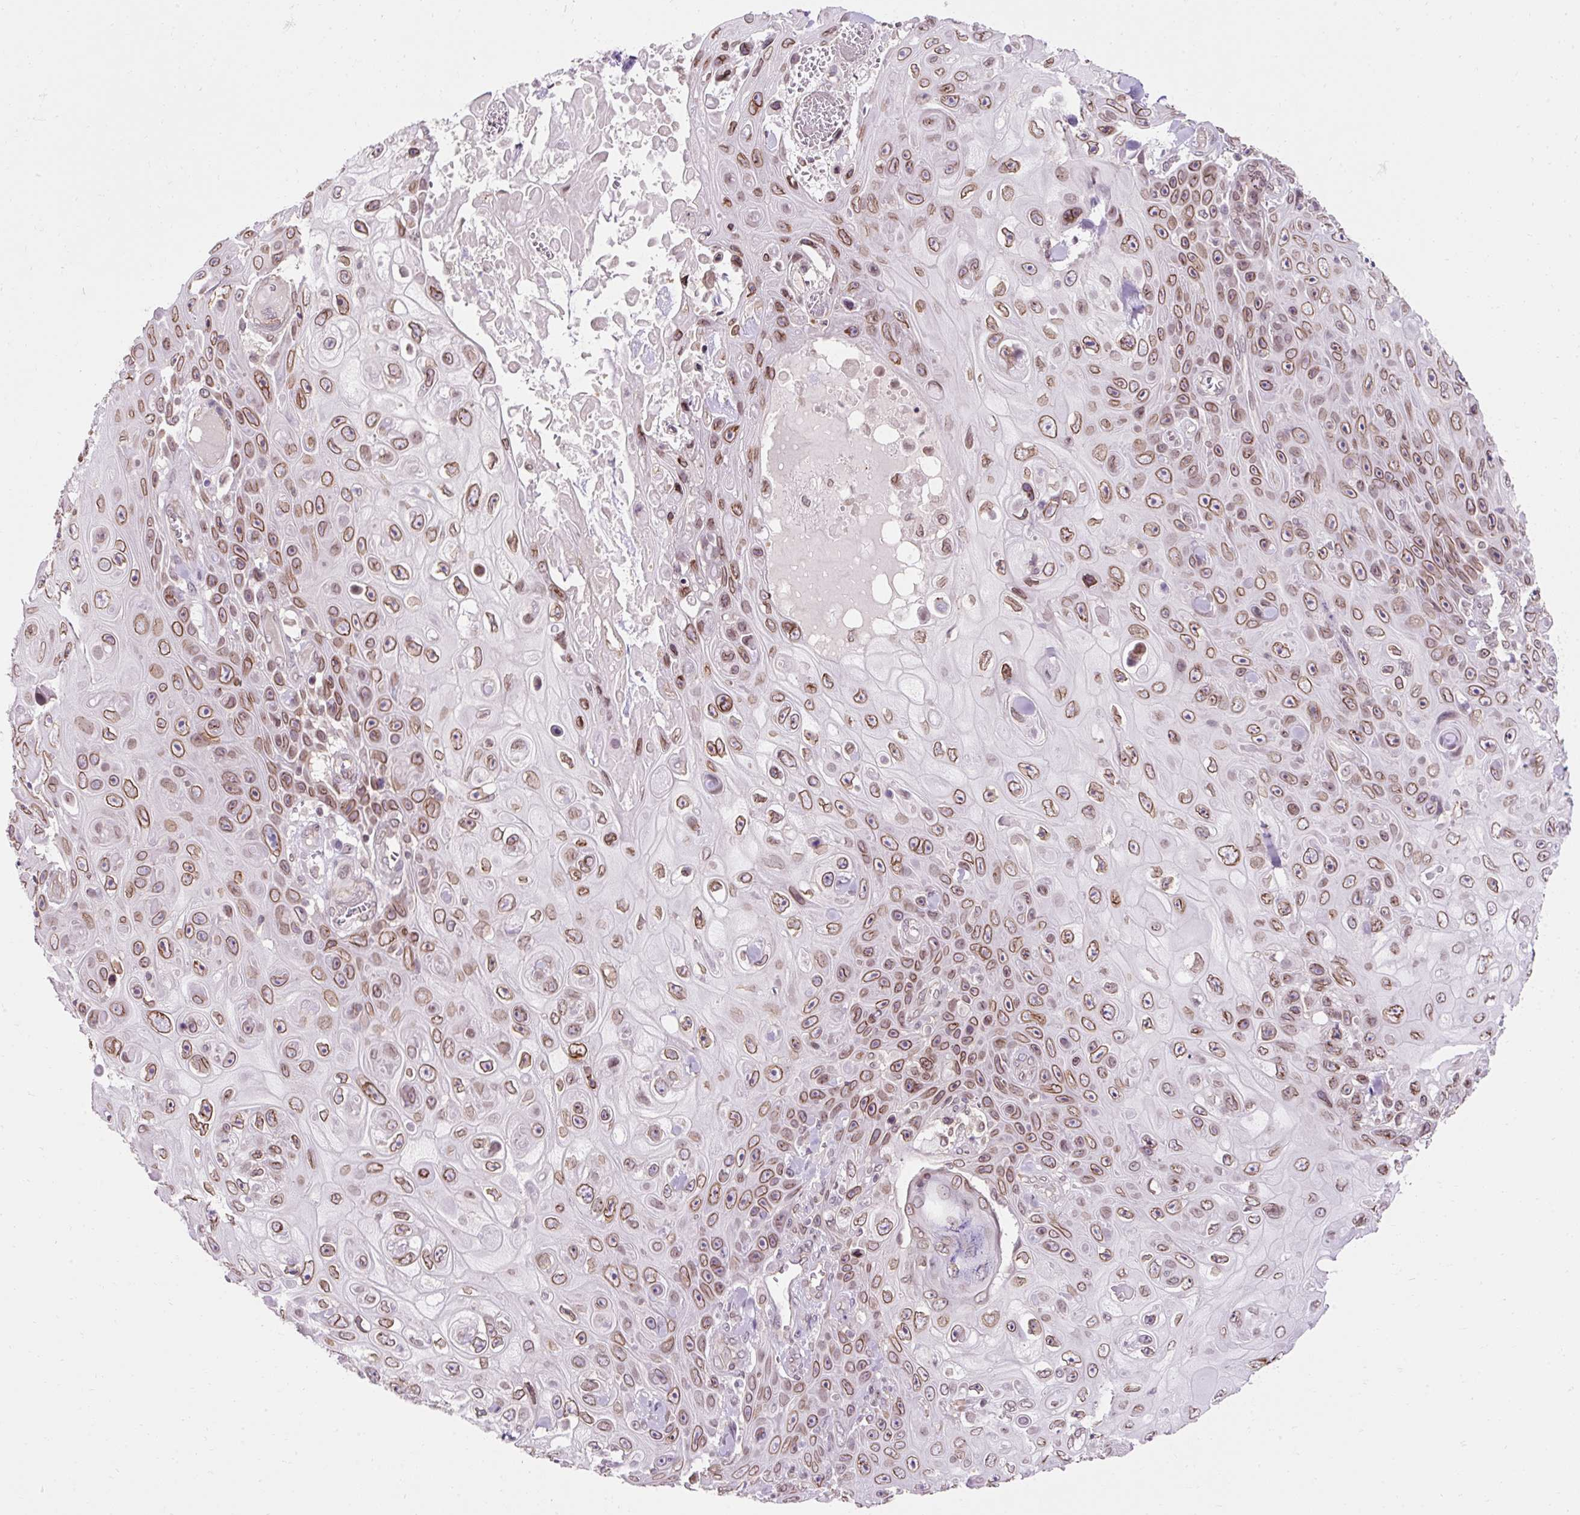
{"staining": {"intensity": "moderate", "quantity": ">75%", "location": "cytoplasmic/membranous,nuclear"}, "tissue": "skin cancer", "cell_type": "Tumor cells", "image_type": "cancer", "snomed": [{"axis": "morphology", "description": "Squamous cell carcinoma, NOS"}, {"axis": "topography", "description": "Skin"}], "caption": "An image of human squamous cell carcinoma (skin) stained for a protein displays moderate cytoplasmic/membranous and nuclear brown staining in tumor cells.", "gene": "ZNF610", "patient": {"sex": "male", "age": 82}}